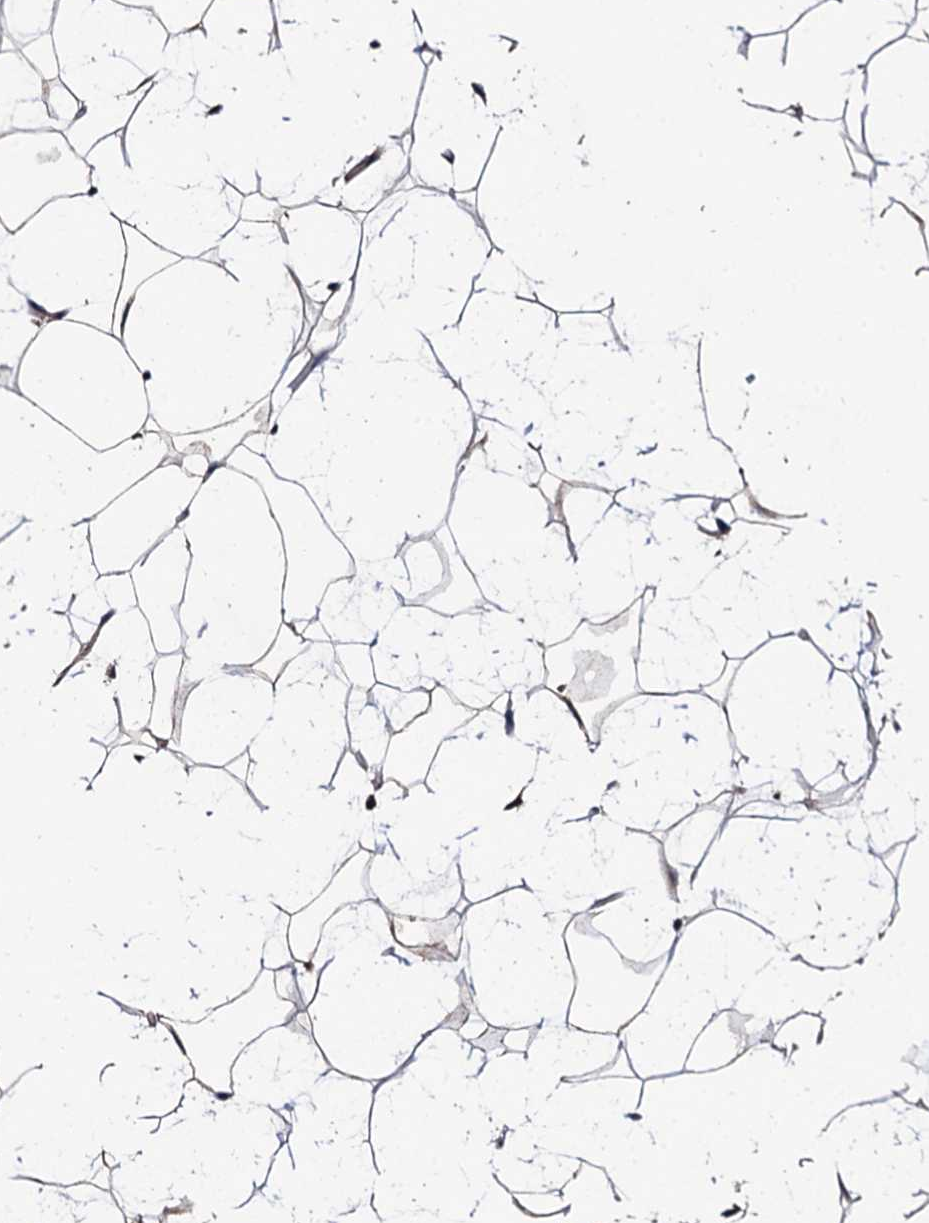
{"staining": {"intensity": "moderate", "quantity": ">75%", "location": "cytoplasmic/membranous"}, "tissue": "adipose tissue", "cell_type": "Adipocytes", "image_type": "normal", "snomed": [{"axis": "morphology", "description": "Normal tissue, NOS"}, {"axis": "topography", "description": "Breast"}], "caption": "The image exhibits a brown stain indicating the presence of a protein in the cytoplasmic/membranous of adipocytes in adipose tissue.", "gene": "FAM111A", "patient": {"sex": "female", "age": 26}}